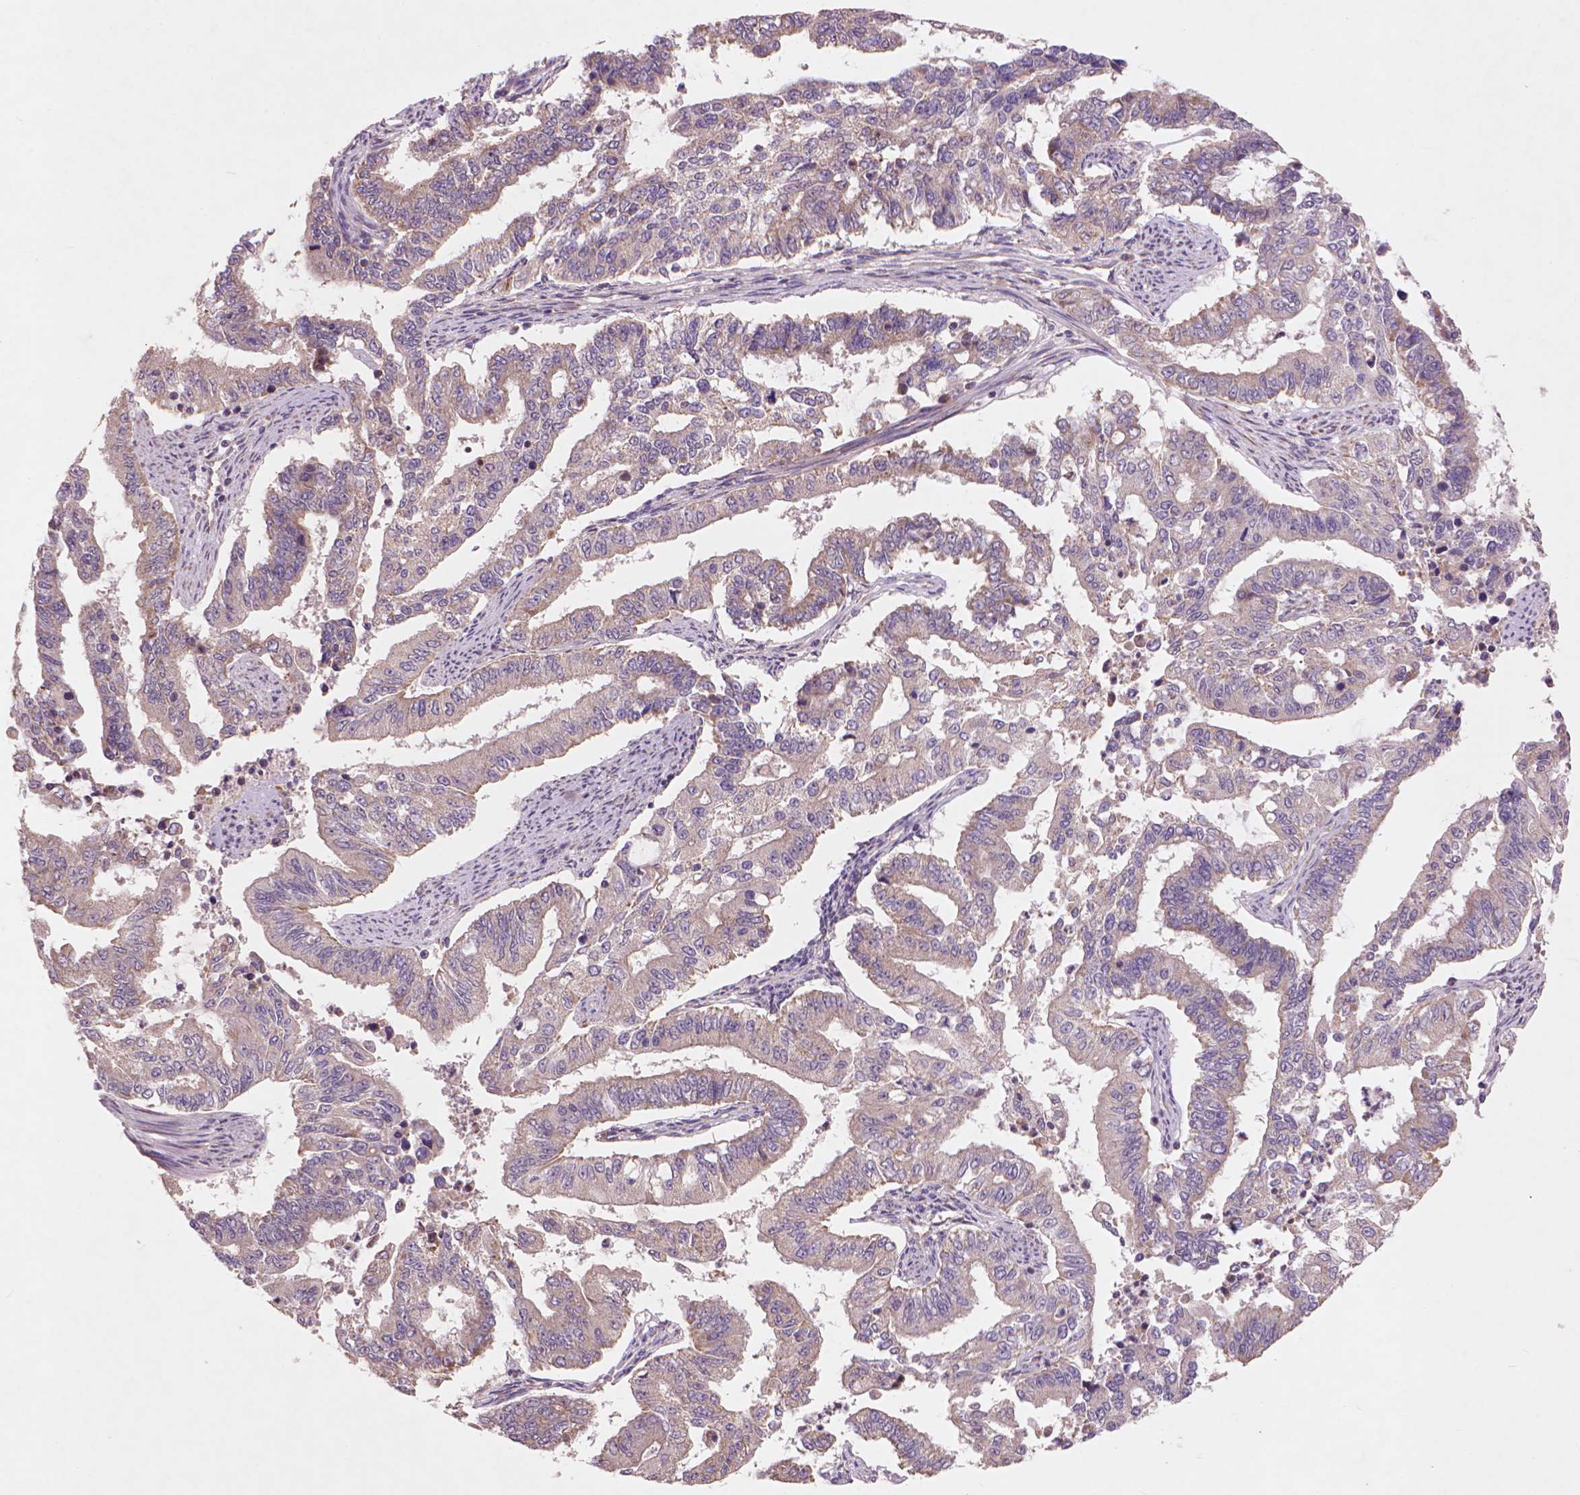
{"staining": {"intensity": "negative", "quantity": "none", "location": "none"}, "tissue": "endometrial cancer", "cell_type": "Tumor cells", "image_type": "cancer", "snomed": [{"axis": "morphology", "description": "Adenocarcinoma, NOS"}, {"axis": "topography", "description": "Uterus"}], "caption": "Immunohistochemical staining of adenocarcinoma (endometrial) exhibits no significant positivity in tumor cells.", "gene": "NLRX1", "patient": {"sex": "female", "age": 59}}